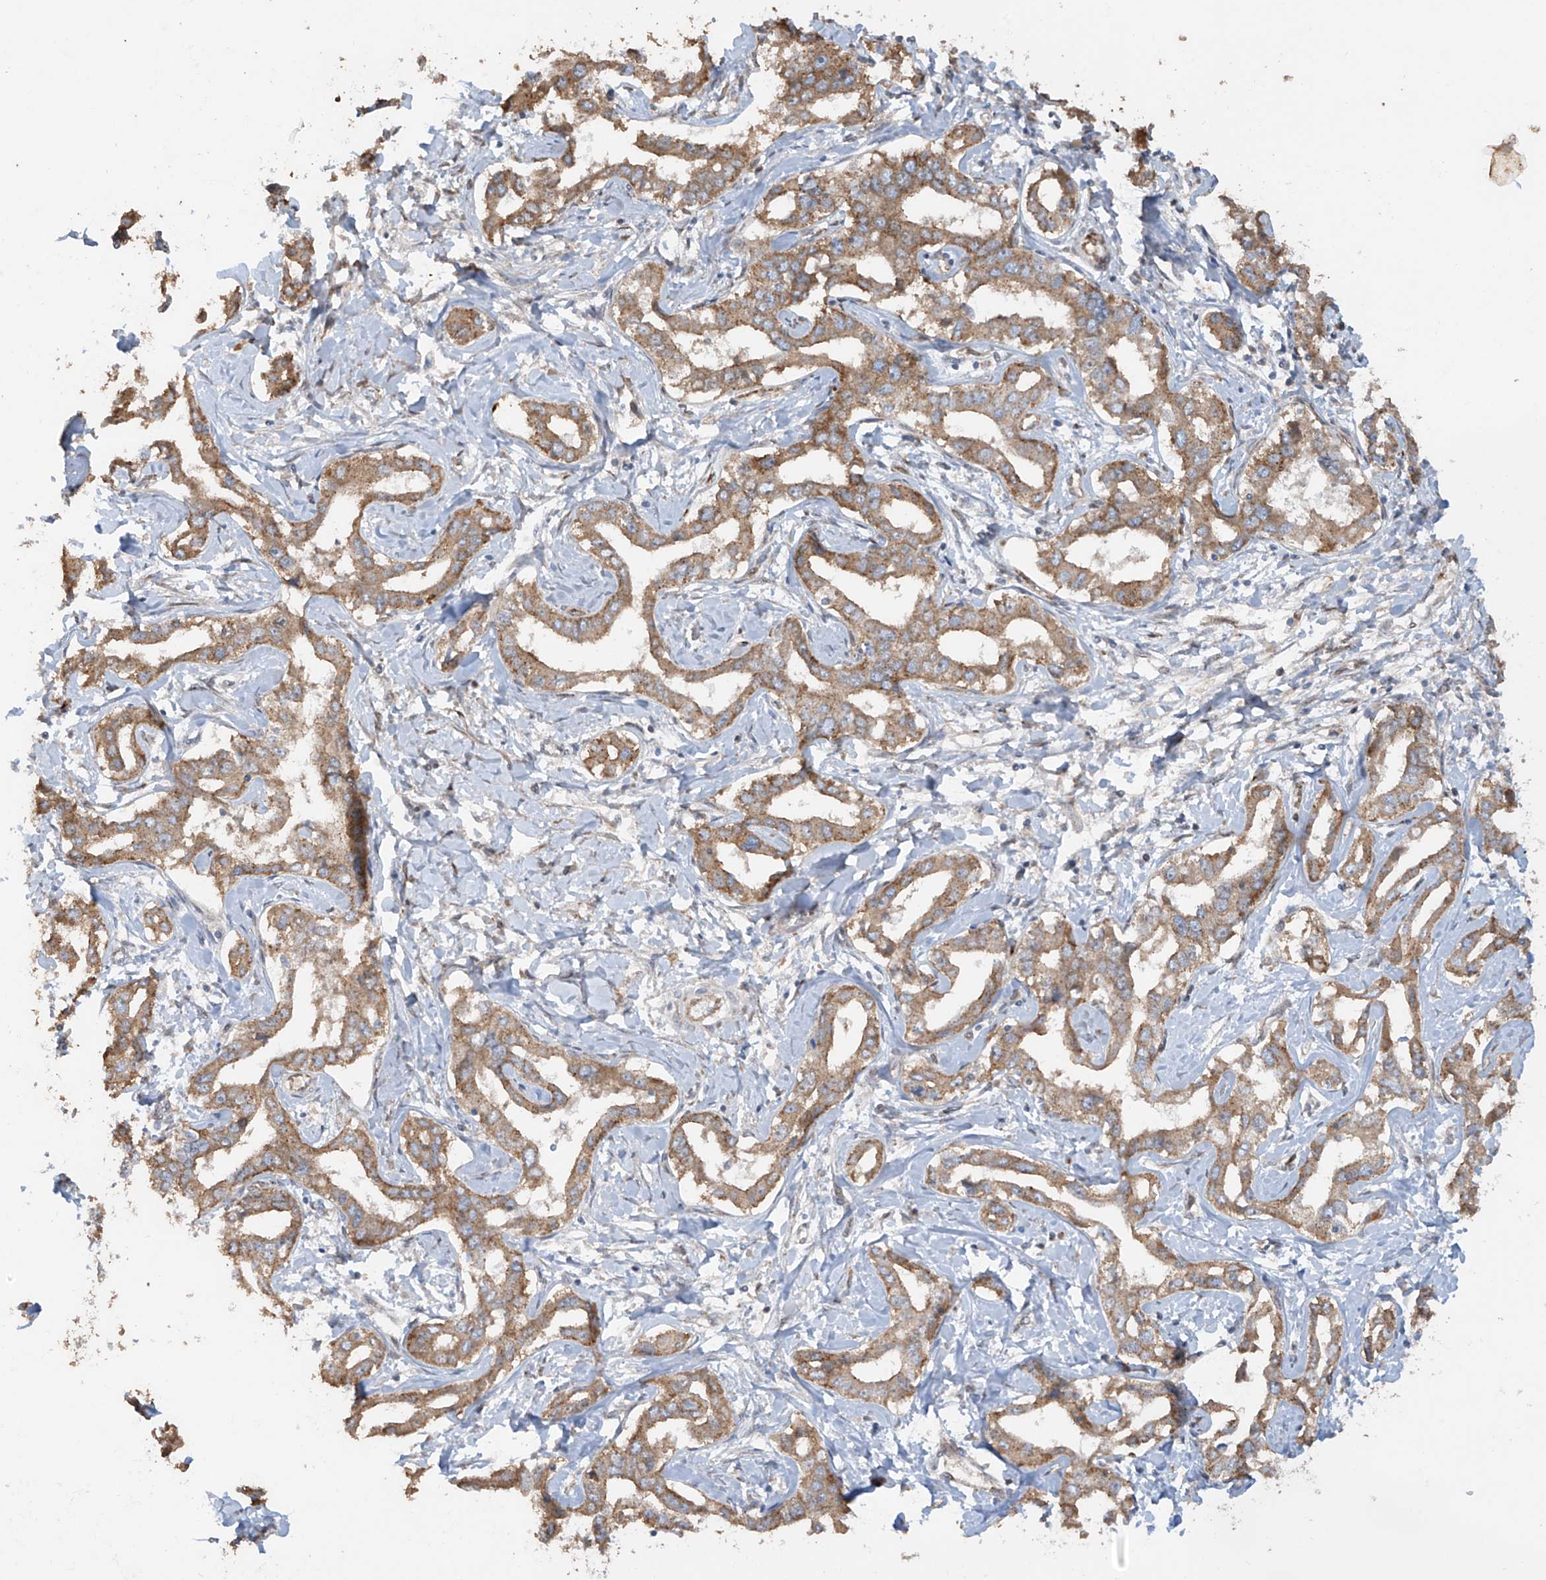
{"staining": {"intensity": "moderate", "quantity": ">75%", "location": "cytoplasmic/membranous"}, "tissue": "liver cancer", "cell_type": "Tumor cells", "image_type": "cancer", "snomed": [{"axis": "morphology", "description": "Cholangiocarcinoma"}, {"axis": "topography", "description": "Liver"}], "caption": "IHC staining of liver cancer (cholangiocarcinoma), which displays medium levels of moderate cytoplasmic/membranous expression in about >75% of tumor cells indicating moderate cytoplasmic/membranous protein staining. The staining was performed using DAB (brown) for protein detection and nuclei were counterstained in hematoxylin (blue).", "gene": "ABTB1", "patient": {"sex": "male", "age": 59}}